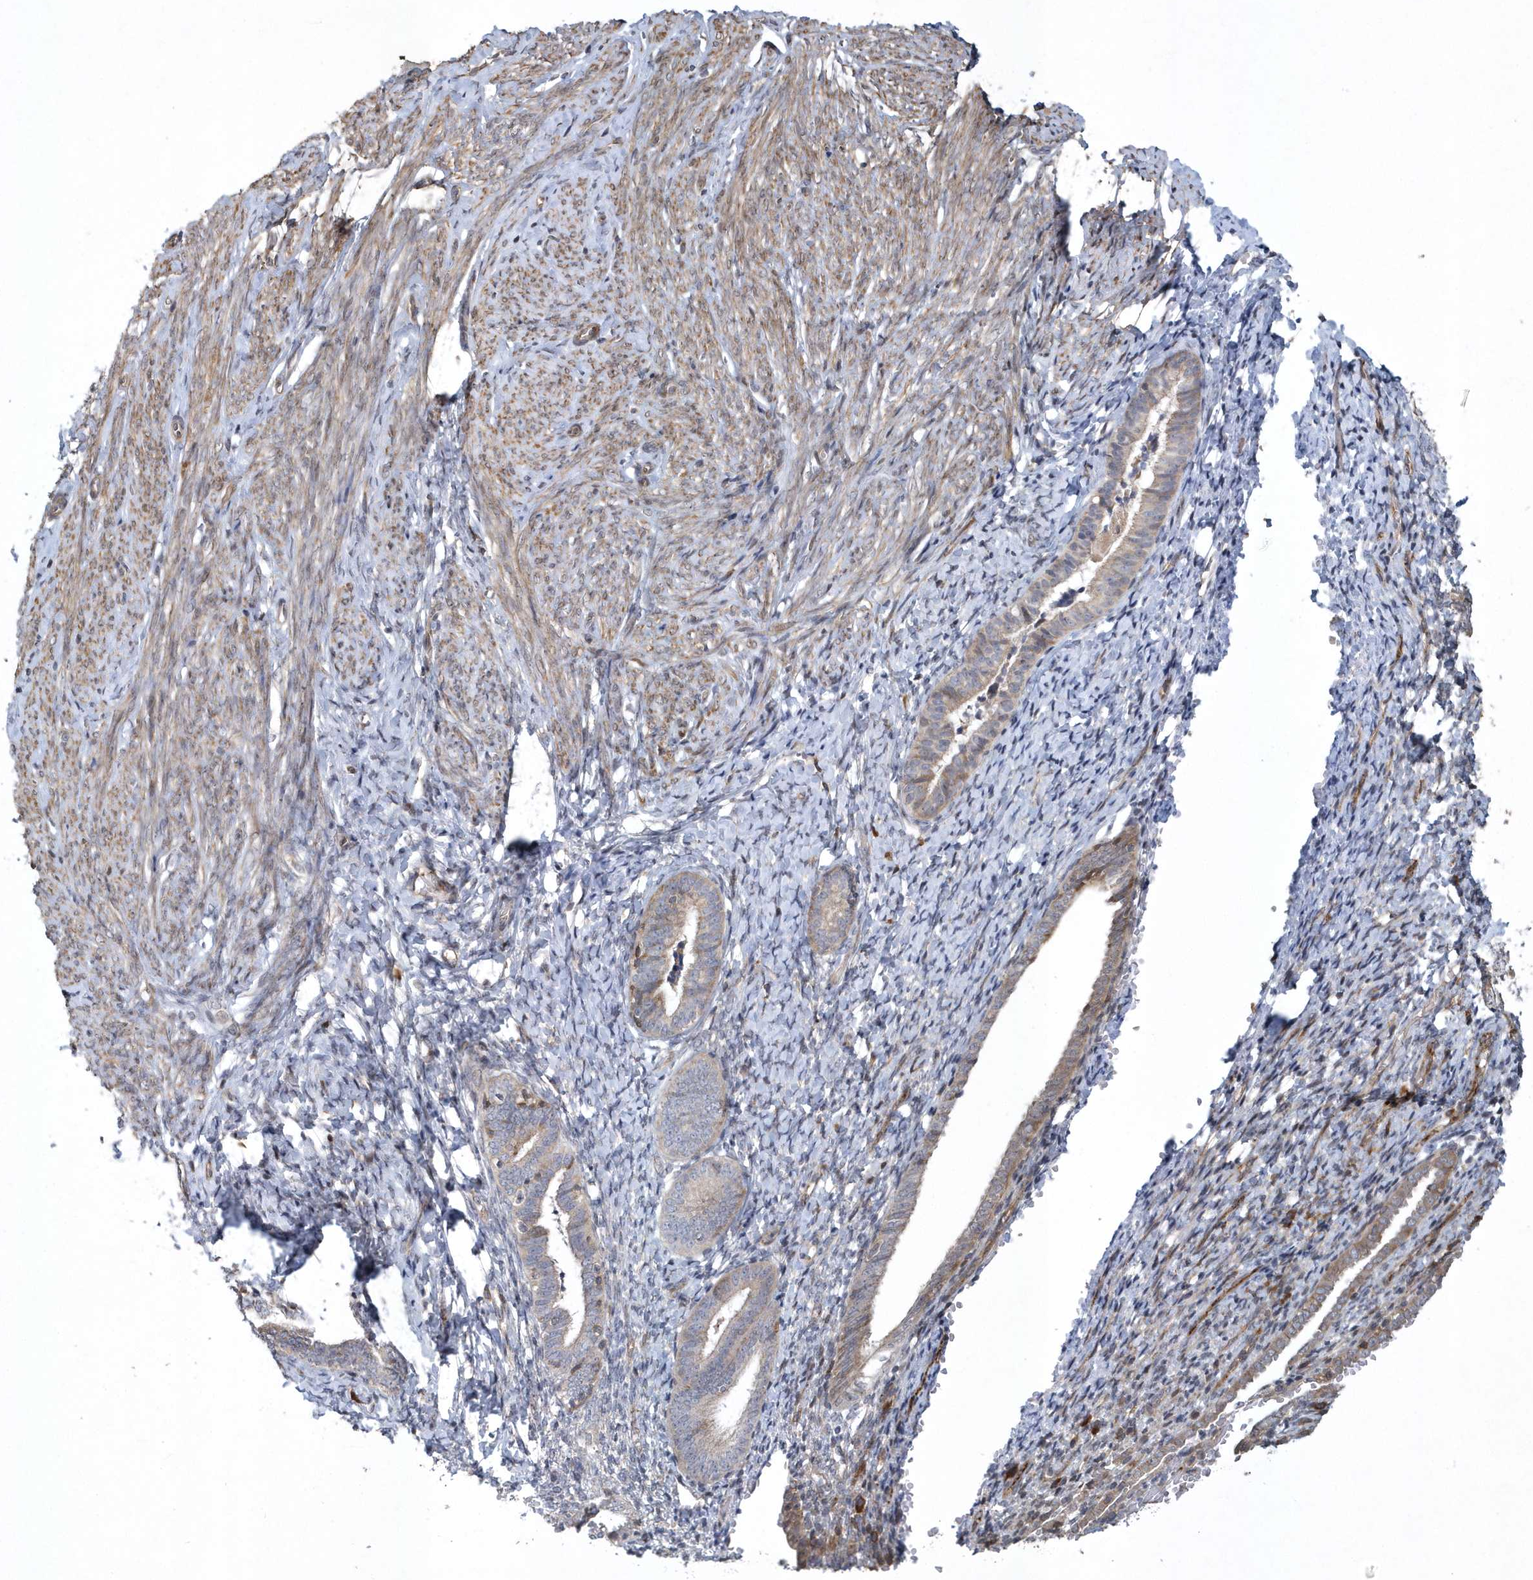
{"staining": {"intensity": "weak", "quantity": "<25%", "location": "cytoplasmic/membranous"}, "tissue": "endometrium", "cell_type": "Cells in endometrial stroma", "image_type": "normal", "snomed": [{"axis": "morphology", "description": "Normal tissue, NOS"}, {"axis": "topography", "description": "Endometrium"}], "caption": "High power microscopy micrograph of an IHC image of unremarkable endometrium, revealing no significant positivity in cells in endometrial stroma.", "gene": "N4BP2", "patient": {"sex": "female", "age": 72}}